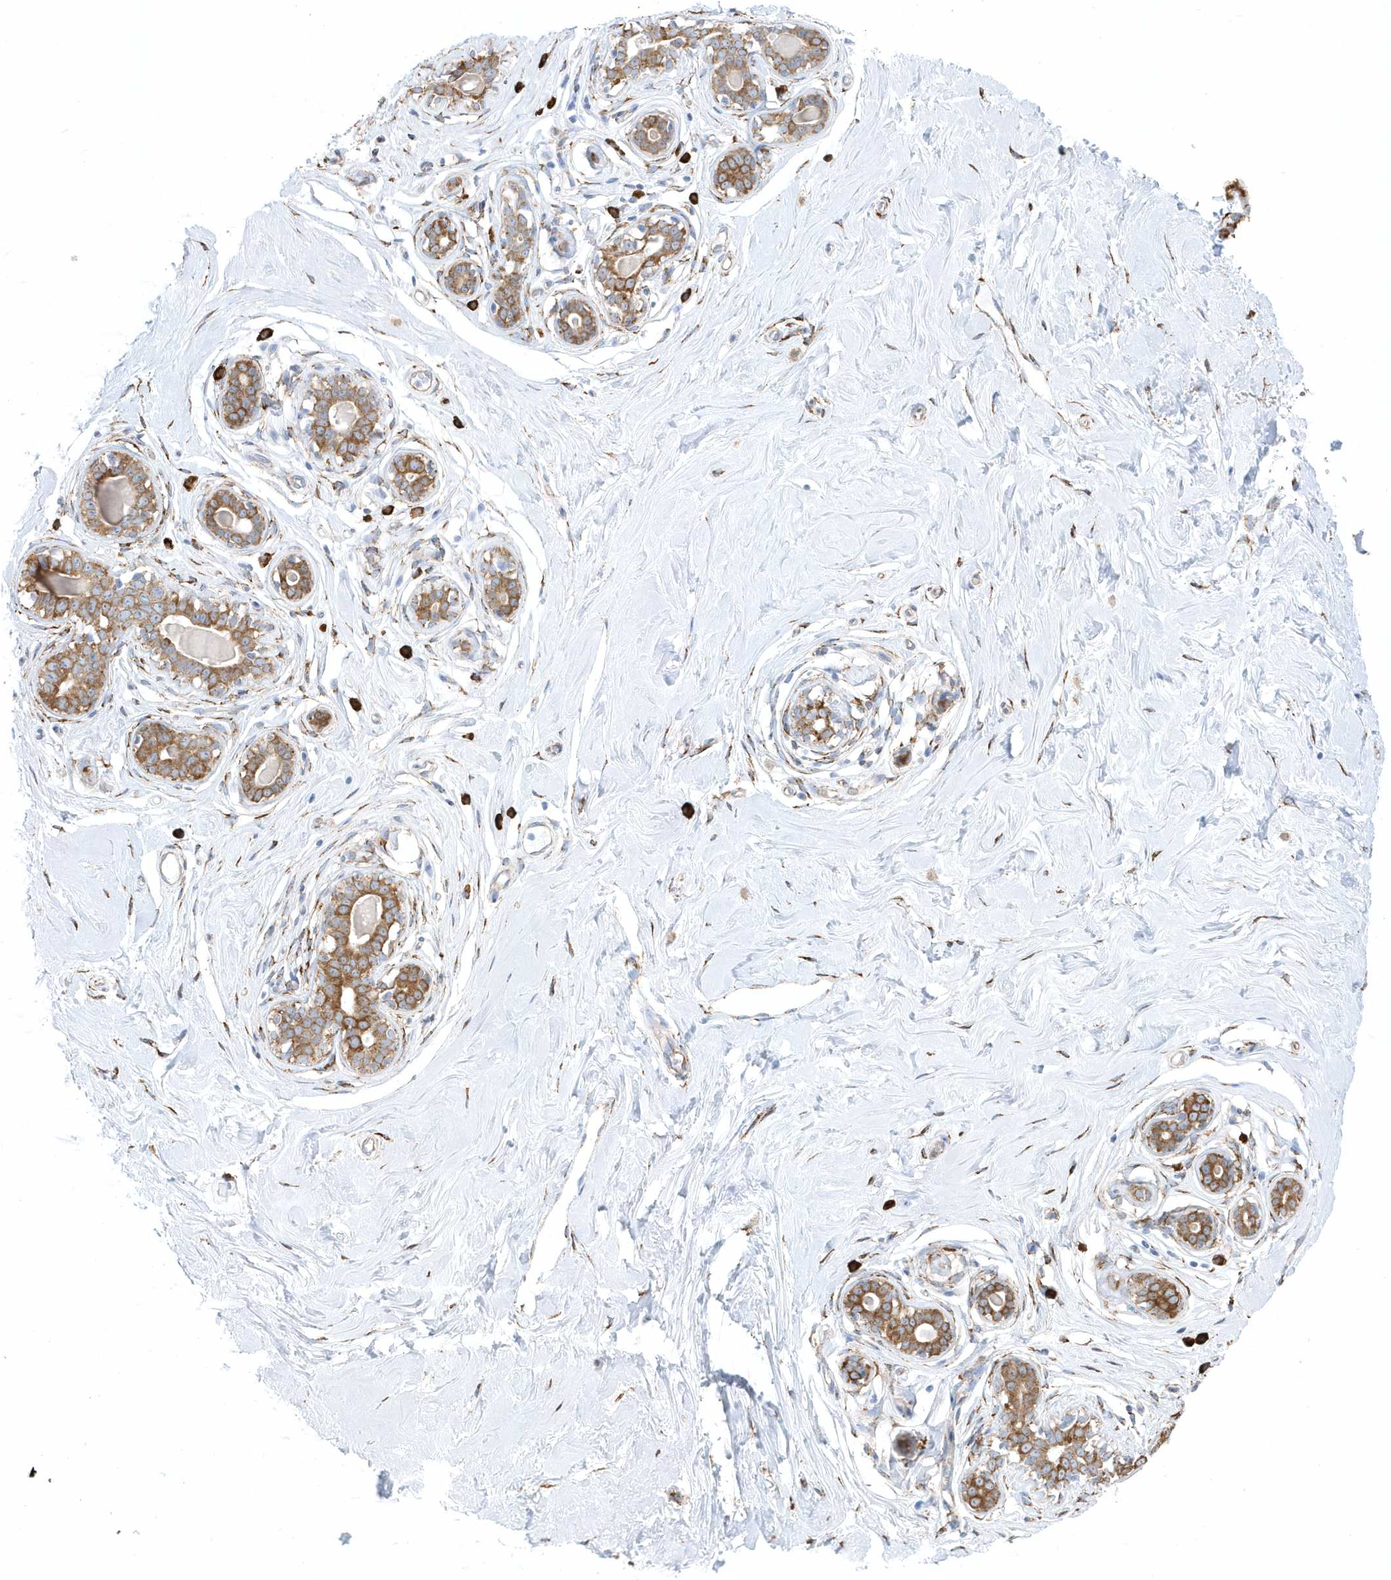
{"staining": {"intensity": "negative", "quantity": "none", "location": "none"}, "tissue": "breast", "cell_type": "Adipocytes", "image_type": "normal", "snomed": [{"axis": "morphology", "description": "Normal tissue, NOS"}, {"axis": "morphology", "description": "Adenoma, NOS"}, {"axis": "topography", "description": "Breast"}], "caption": "High power microscopy image of an immunohistochemistry (IHC) micrograph of unremarkable breast, revealing no significant expression in adipocytes. The staining is performed using DAB brown chromogen with nuclei counter-stained in using hematoxylin.", "gene": "DCAF1", "patient": {"sex": "female", "age": 23}}